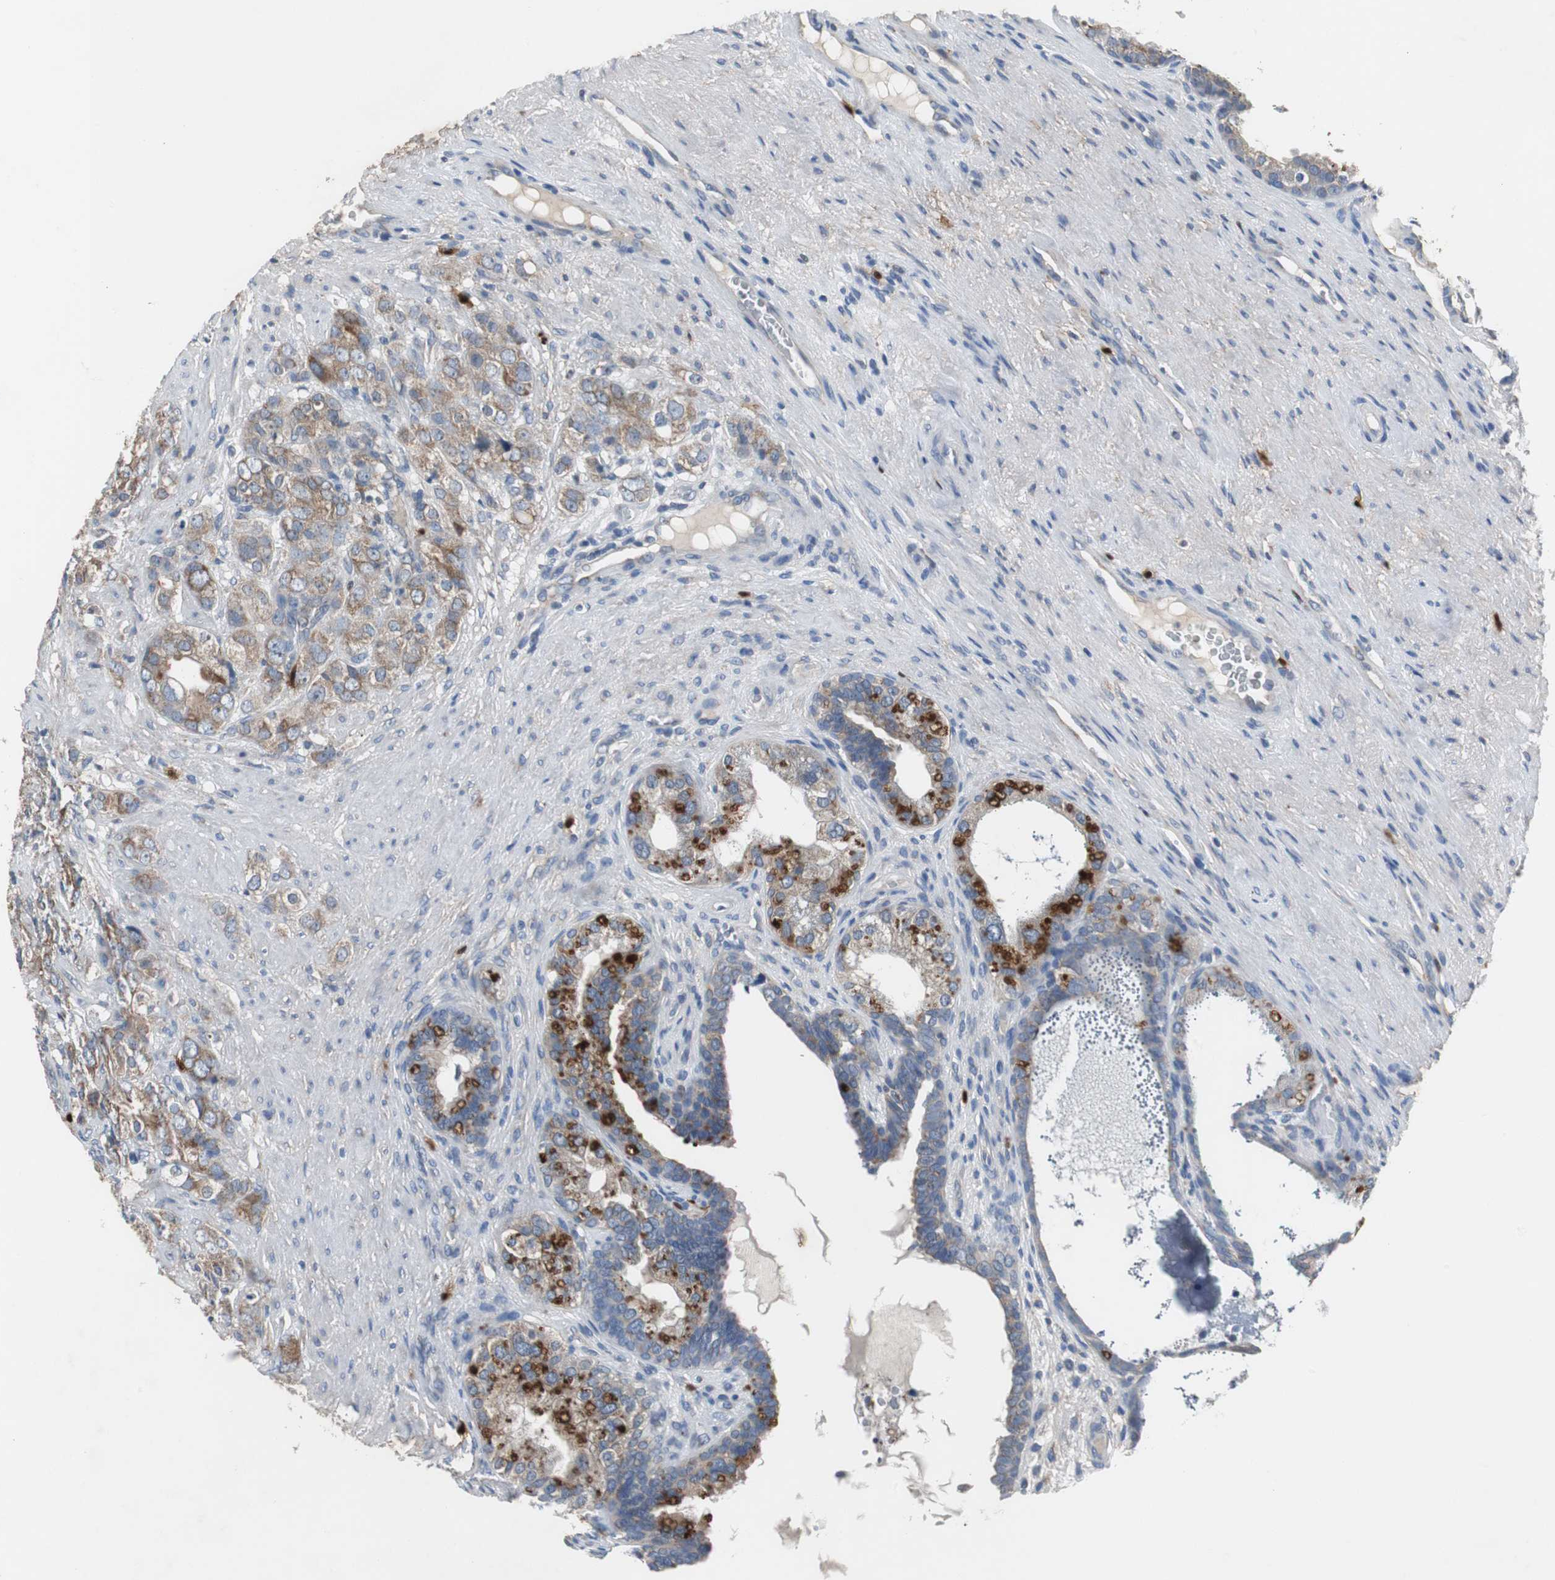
{"staining": {"intensity": "moderate", "quantity": ">75%", "location": "cytoplasmic/membranous"}, "tissue": "prostate cancer", "cell_type": "Tumor cells", "image_type": "cancer", "snomed": [{"axis": "morphology", "description": "Adenocarcinoma, High grade"}, {"axis": "topography", "description": "Prostate"}], "caption": "Prostate cancer stained for a protein displays moderate cytoplasmic/membranous positivity in tumor cells.", "gene": "CALB2", "patient": {"sex": "male", "age": 68}}